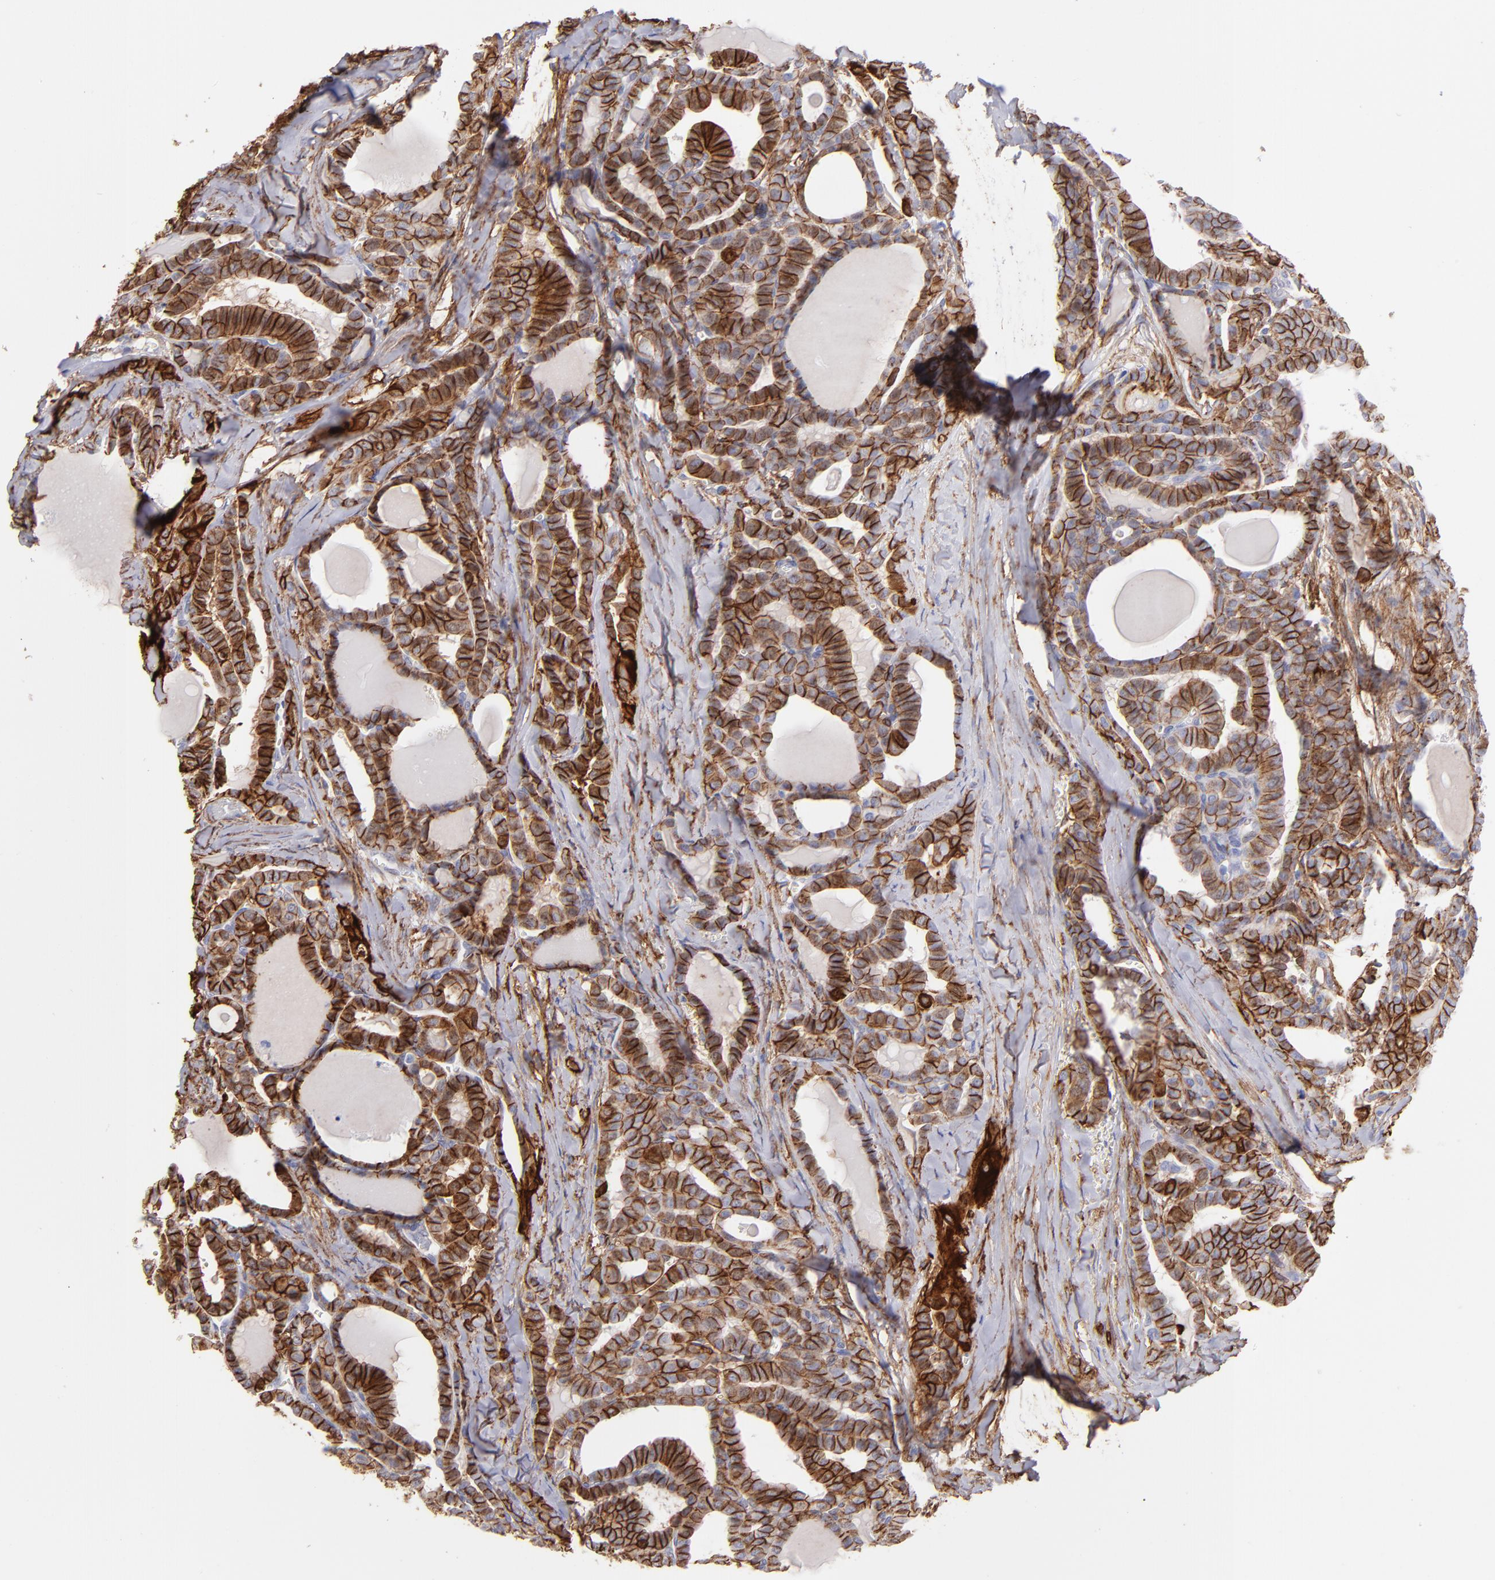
{"staining": {"intensity": "strong", "quantity": ">75%", "location": "cytoplasmic/membranous"}, "tissue": "thyroid cancer", "cell_type": "Tumor cells", "image_type": "cancer", "snomed": [{"axis": "morphology", "description": "Carcinoma, NOS"}, {"axis": "topography", "description": "Thyroid gland"}], "caption": "This micrograph reveals thyroid cancer stained with IHC to label a protein in brown. The cytoplasmic/membranous of tumor cells show strong positivity for the protein. Nuclei are counter-stained blue.", "gene": "AHNAK2", "patient": {"sex": "female", "age": 91}}